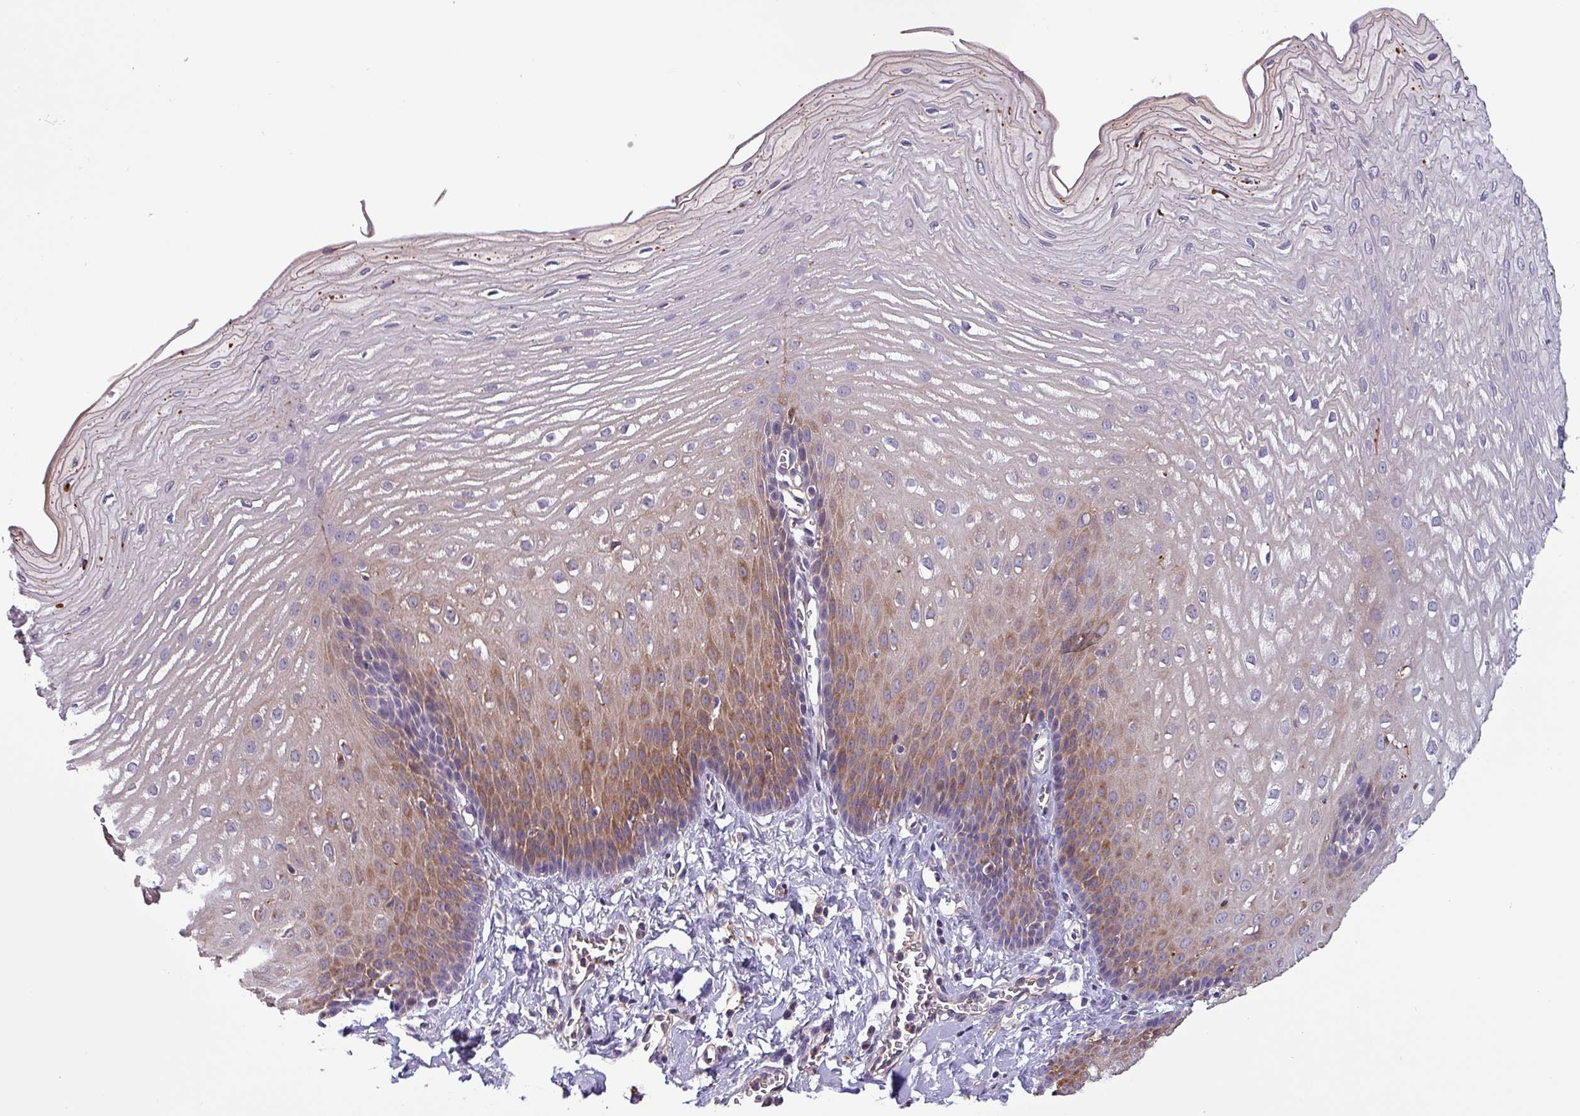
{"staining": {"intensity": "moderate", "quantity": "25%-75%", "location": "cytoplasmic/membranous"}, "tissue": "esophagus", "cell_type": "Squamous epithelial cells", "image_type": "normal", "snomed": [{"axis": "morphology", "description": "Normal tissue, NOS"}, {"axis": "topography", "description": "Esophagus"}], "caption": "About 25%-75% of squamous epithelial cells in normal esophagus demonstrate moderate cytoplasmic/membranous protein staining as visualized by brown immunohistochemical staining.", "gene": "SCIN", "patient": {"sex": "male", "age": 70}}